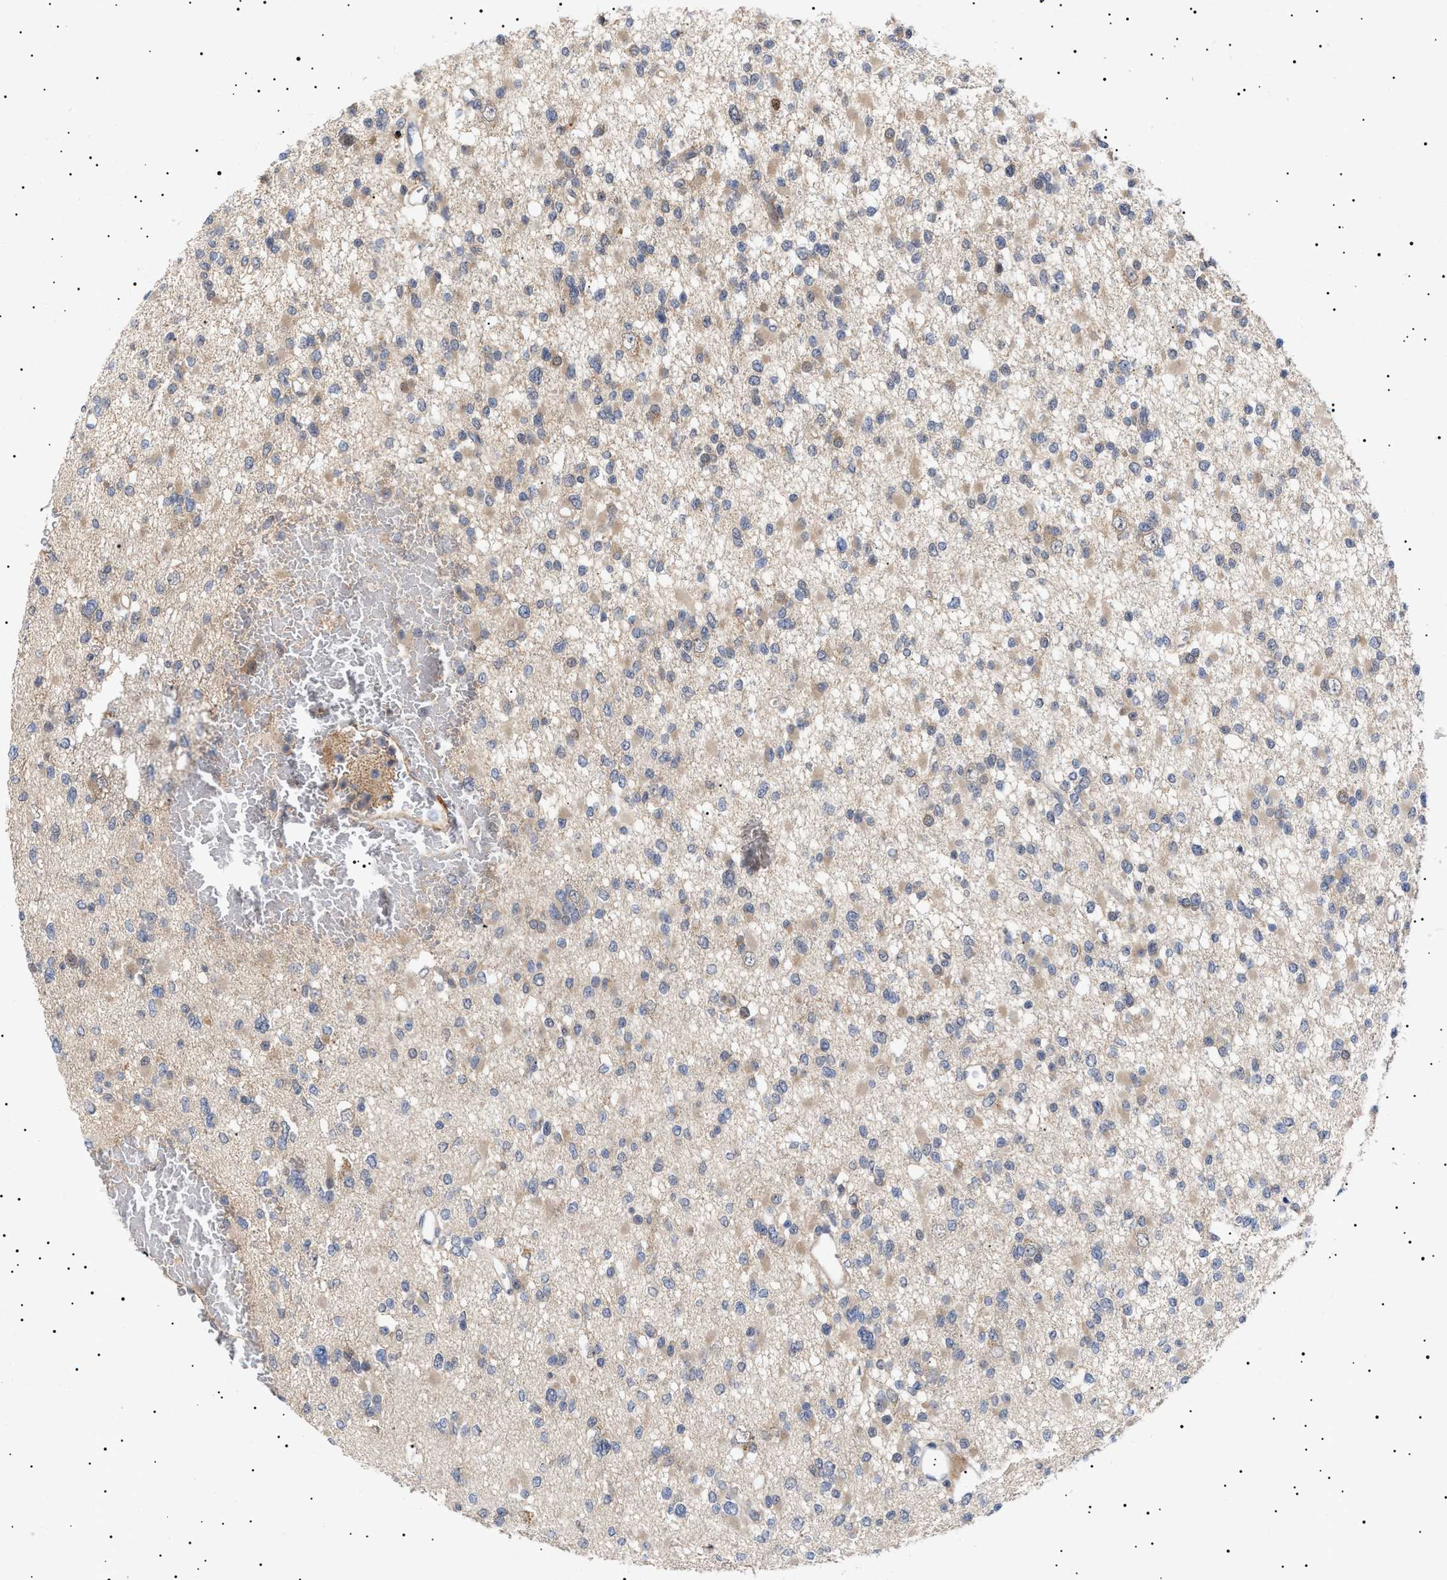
{"staining": {"intensity": "weak", "quantity": "25%-75%", "location": "cytoplasmic/membranous"}, "tissue": "glioma", "cell_type": "Tumor cells", "image_type": "cancer", "snomed": [{"axis": "morphology", "description": "Glioma, malignant, Low grade"}, {"axis": "topography", "description": "Brain"}], "caption": "The immunohistochemical stain shows weak cytoplasmic/membranous staining in tumor cells of low-grade glioma (malignant) tissue.", "gene": "NPLOC4", "patient": {"sex": "female", "age": 22}}